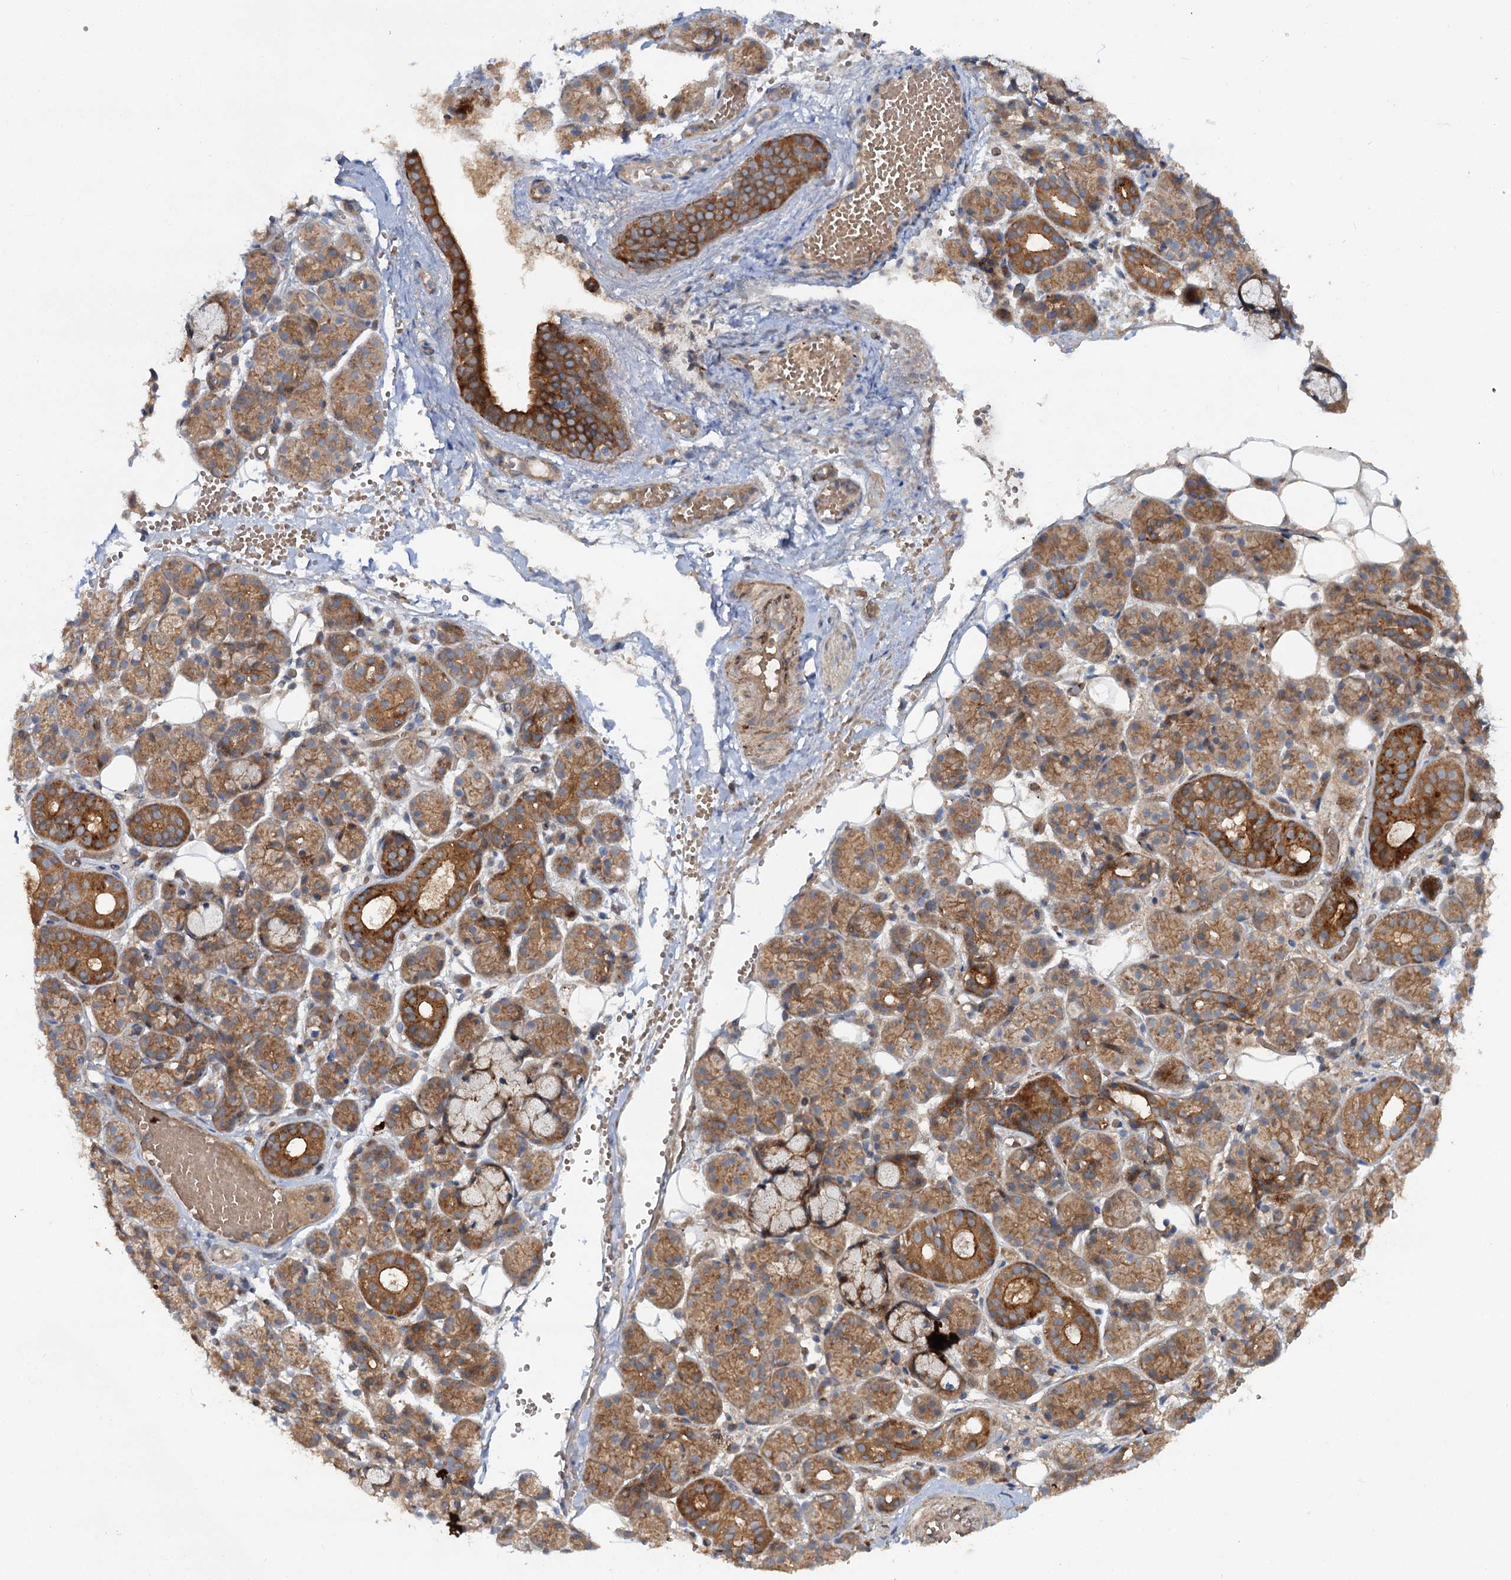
{"staining": {"intensity": "strong", "quantity": "25%-75%", "location": "cytoplasmic/membranous"}, "tissue": "salivary gland", "cell_type": "Glandular cells", "image_type": "normal", "snomed": [{"axis": "morphology", "description": "Normal tissue, NOS"}, {"axis": "topography", "description": "Salivary gland"}], "caption": "Glandular cells show strong cytoplasmic/membranous positivity in approximately 25%-75% of cells in unremarkable salivary gland. (DAB (3,3'-diaminobenzidine) = brown stain, brightfield microscopy at high magnification).", "gene": "ADGRG4", "patient": {"sex": "male", "age": 63}}